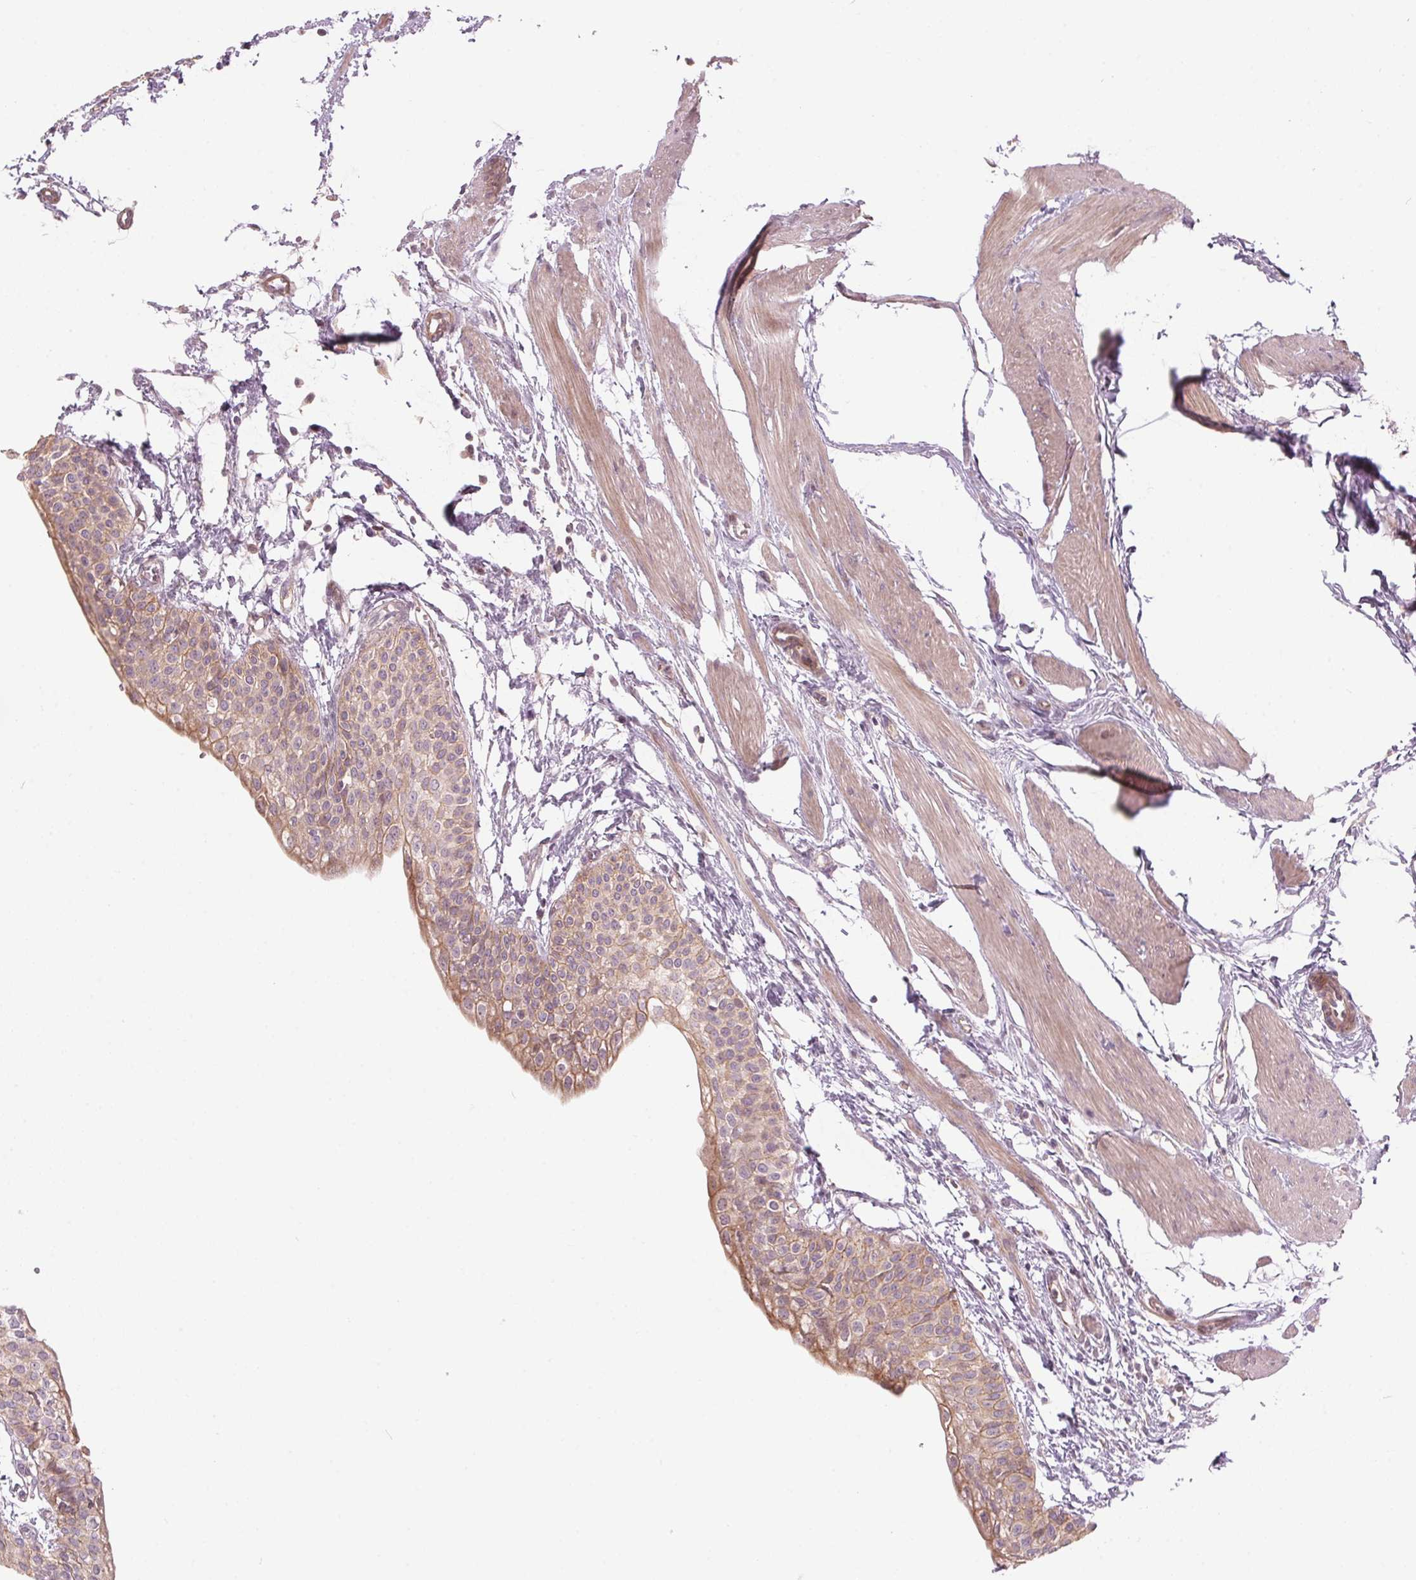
{"staining": {"intensity": "weak", "quantity": "25%-75%", "location": "cytoplasmic/membranous"}, "tissue": "urinary bladder", "cell_type": "Urothelial cells", "image_type": "normal", "snomed": [{"axis": "morphology", "description": "Normal tissue, NOS"}, {"axis": "topography", "description": "Urinary bladder"}, {"axis": "topography", "description": "Peripheral nerve tissue"}], "caption": "Brown immunohistochemical staining in normal urinary bladder reveals weak cytoplasmic/membranous expression in about 25%-75% of urothelial cells.", "gene": "TMED6", "patient": {"sex": "male", "age": 55}}